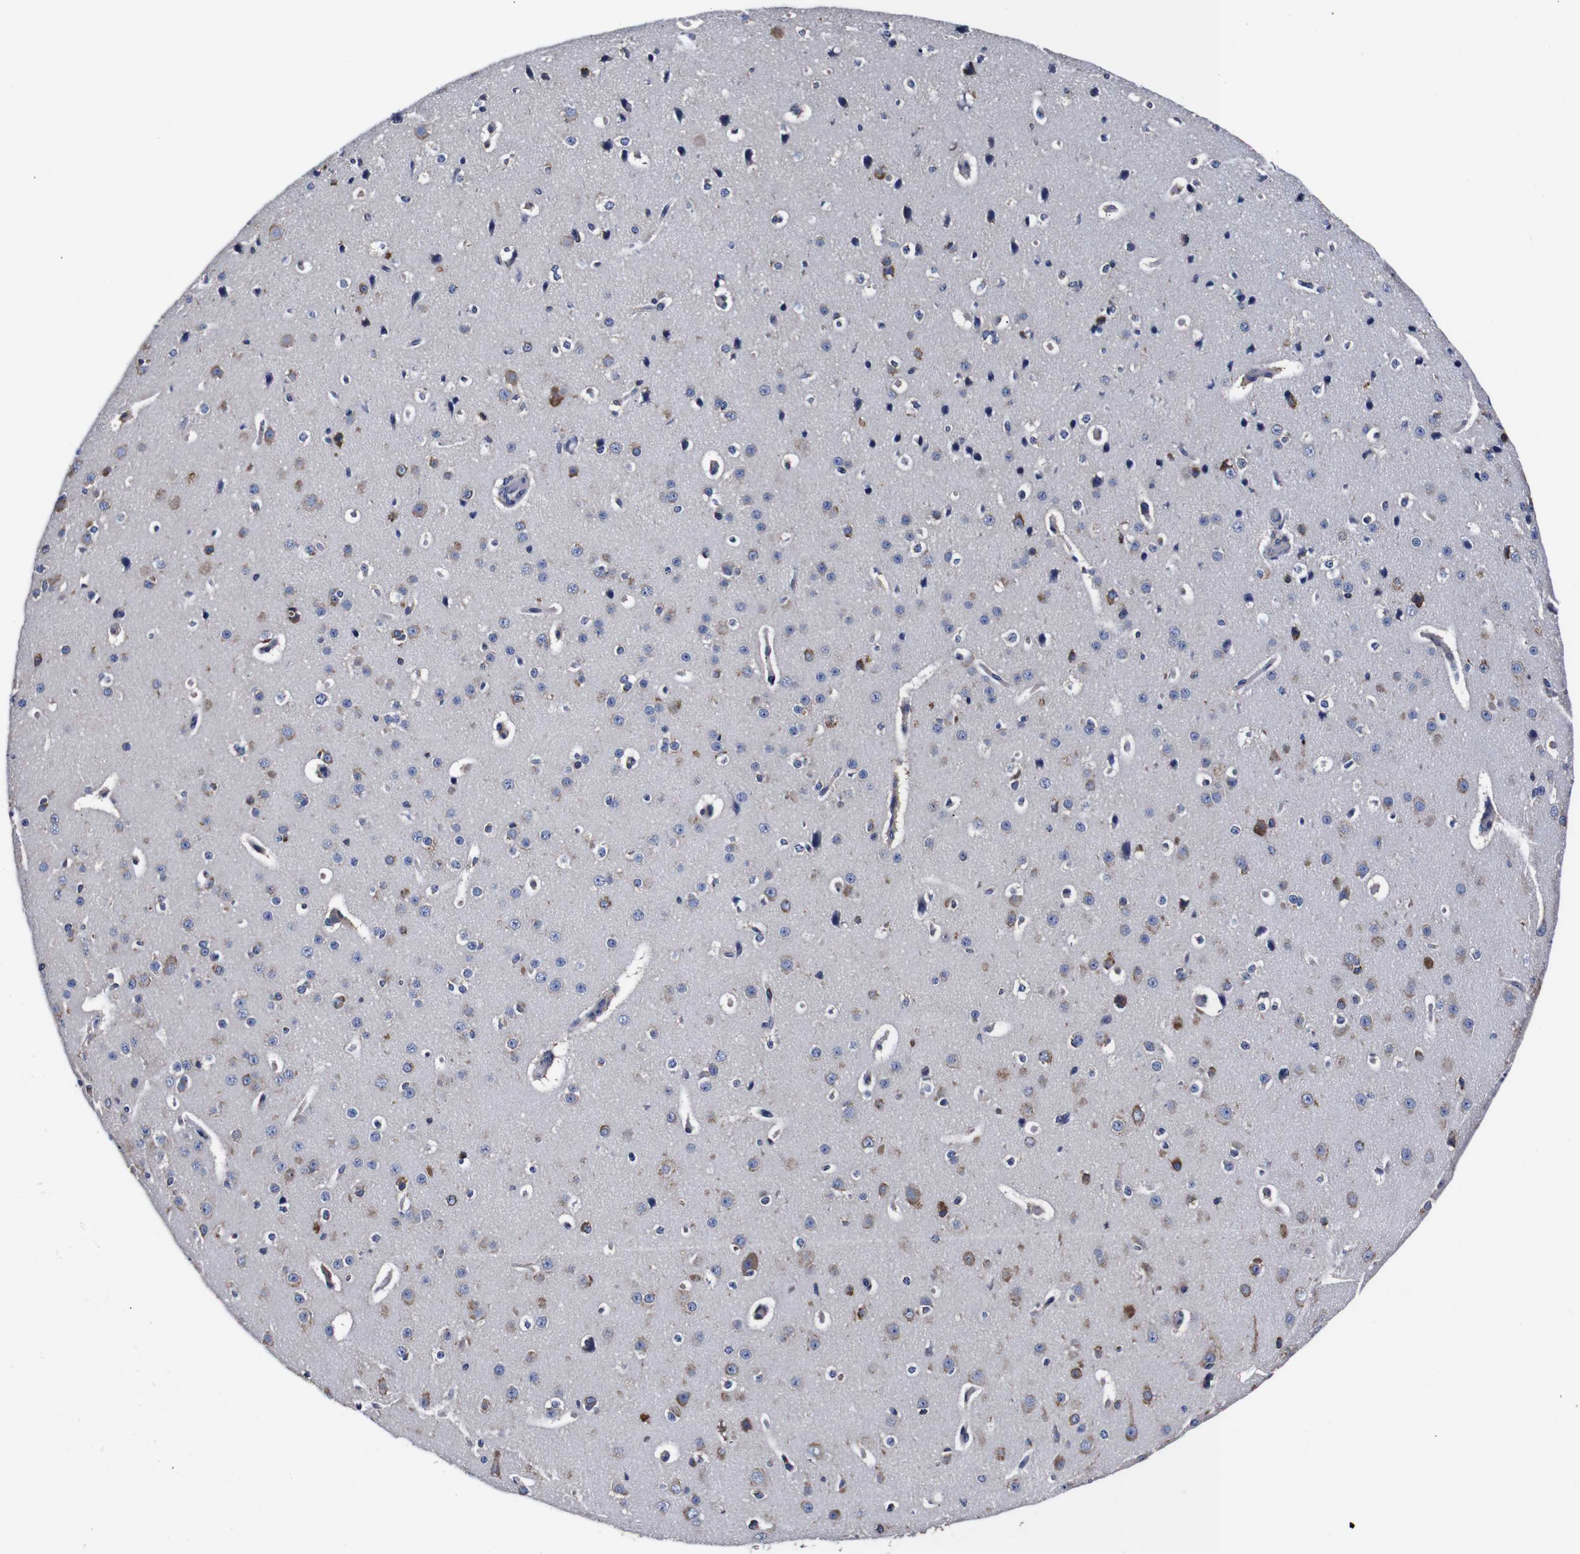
{"staining": {"intensity": "moderate", "quantity": "25%-75%", "location": "cytoplasmic/membranous"}, "tissue": "cerebral cortex", "cell_type": "Endothelial cells", "image_type": "normal", "snomed": [{"axis": "morphology", "description": "Normal tissue, NOS"}, {"axis": "morphology", "description": "Developmental malformation"}, {"axis": "topography", "description": "Cerebral cortex"}], "caption": "The histopathology image exhibits a brown stain indicating the presence of a protein in the cytoplasmic/membranous of endothelial cells in cerebral cortex. (IHC, brightfield microscopy, high magnification).", "gene": "PPIB", "patient": {"sex": "female", "age": 30}}